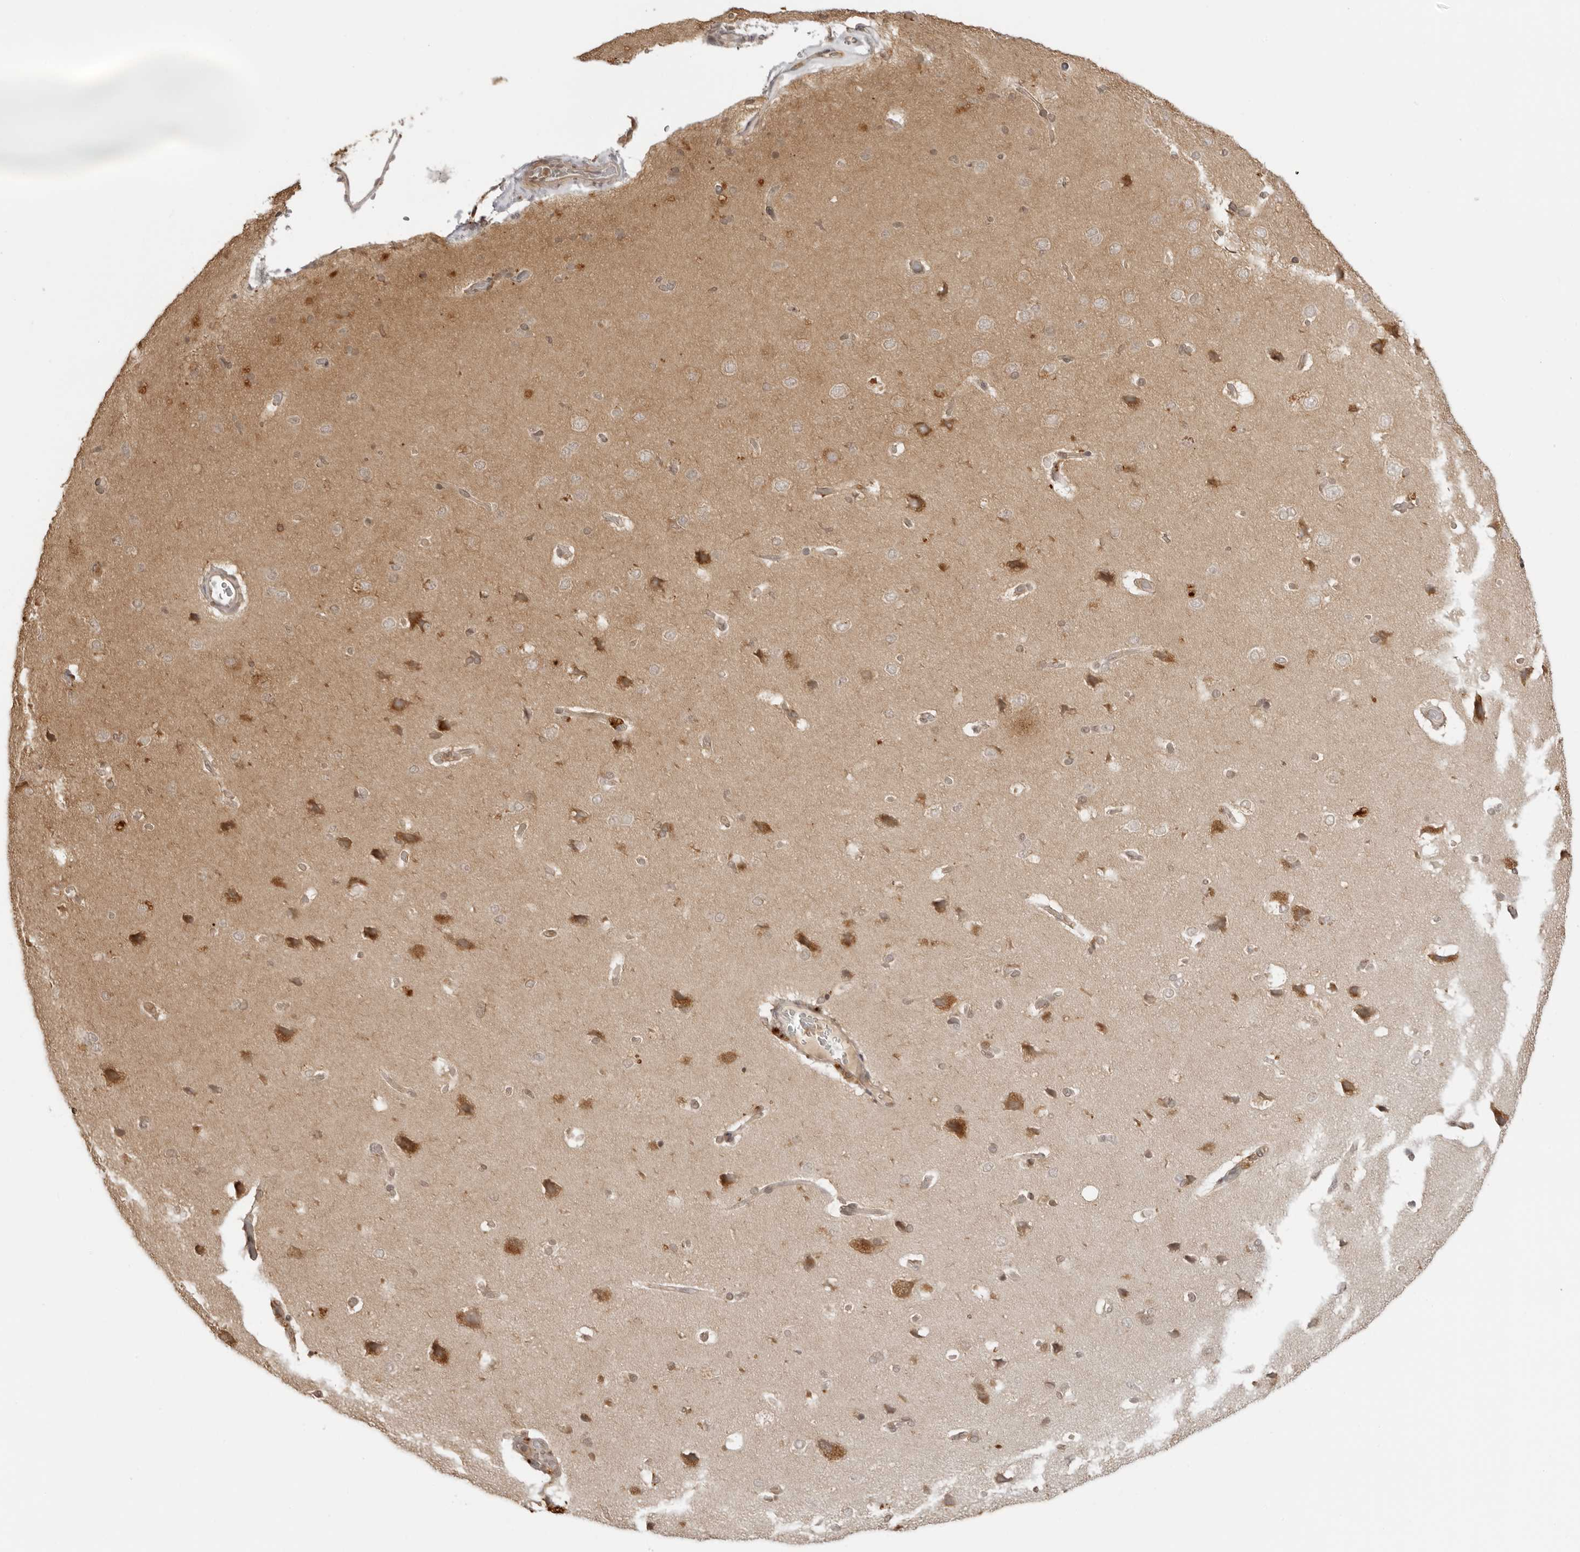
{"staining": {"intensity": "weak", "quantity": ">75%", "location": "cytoplasmic/membranous"}, "tissue": "cerebral cortex", "cell_type": "Endothelial cells", "image_type": "normal", "snomed": [{"axis": "morphology", "description": "Normal tissue, NOS"}, {"axis": "topography", "description": "Cerebral cortex"}], "caption": "Brown immunohistochemical staining in normal human cerebral cortex reveals weak cytoplasmic/membranous positivity in approximately >75% of endothelial cells. Immunohistochemistry stains the protein of interest in brown and the nuclei are stained blue.", "gene": "IKBKE", "patient": {"sex": "male", "age": 62}}